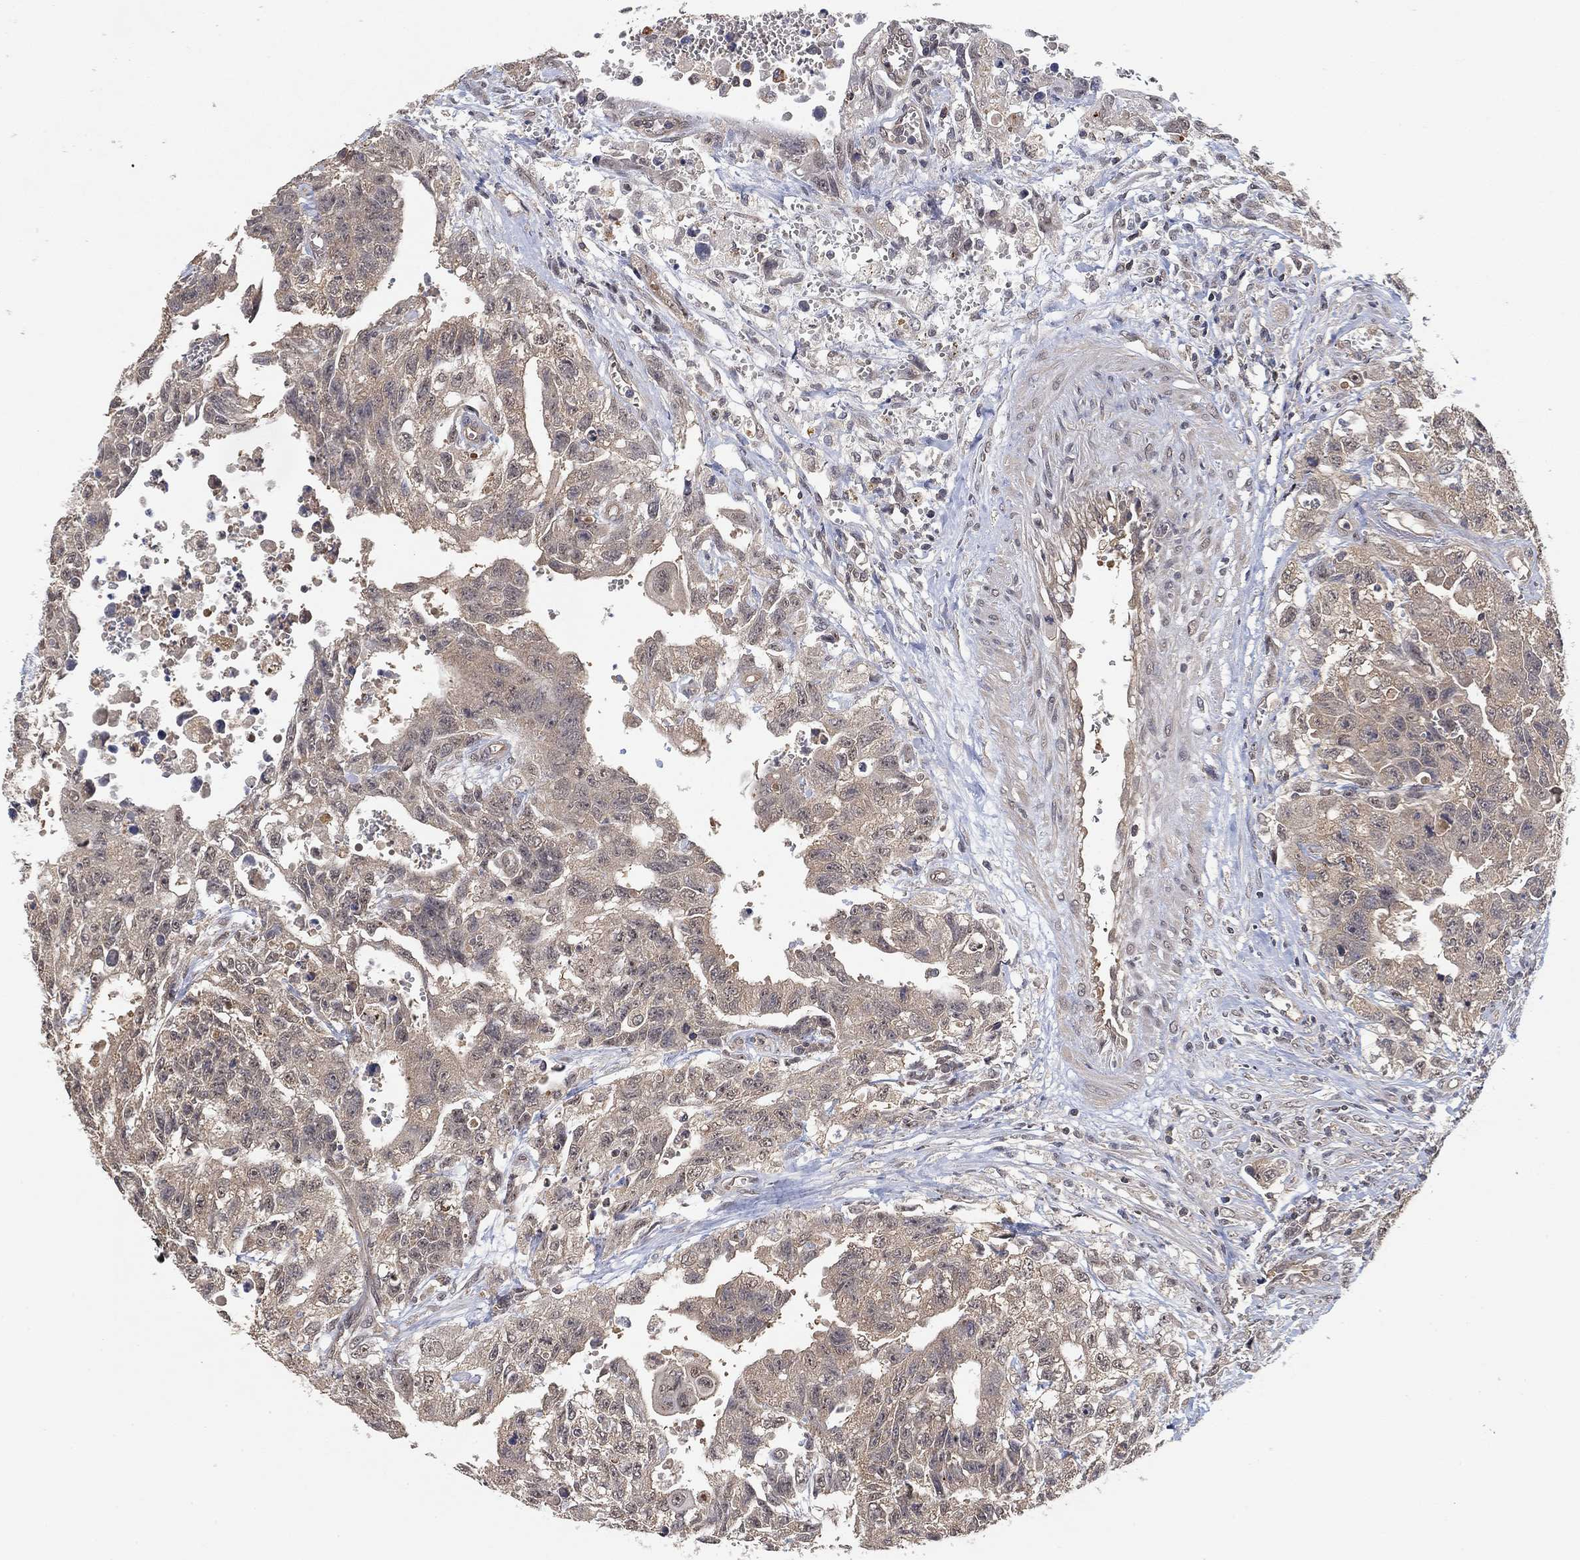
{"staining": {"intensity": "weak", "quantity": "<25%", "location": "cytoplasmic/membranous"}, "tissue": "testis cancer", "cell_type": "Tumor cells", "image_type": "cancer", "snomed": [{"axis": "morphology", "description": "Carcinoma, Embryonal, NOS"}, {"axis": "topography", "description": "Testis"}], "caption": "Testis cancer was stained to show a protein in brown. There is no significant staining in tumor cells. (DAB (3,3'-diaminobenzidine) IHC visualized using brightfield microscopy, high magnification).", "gene": "CCDC43", "patient": {"sex": "male", "age": 24}}